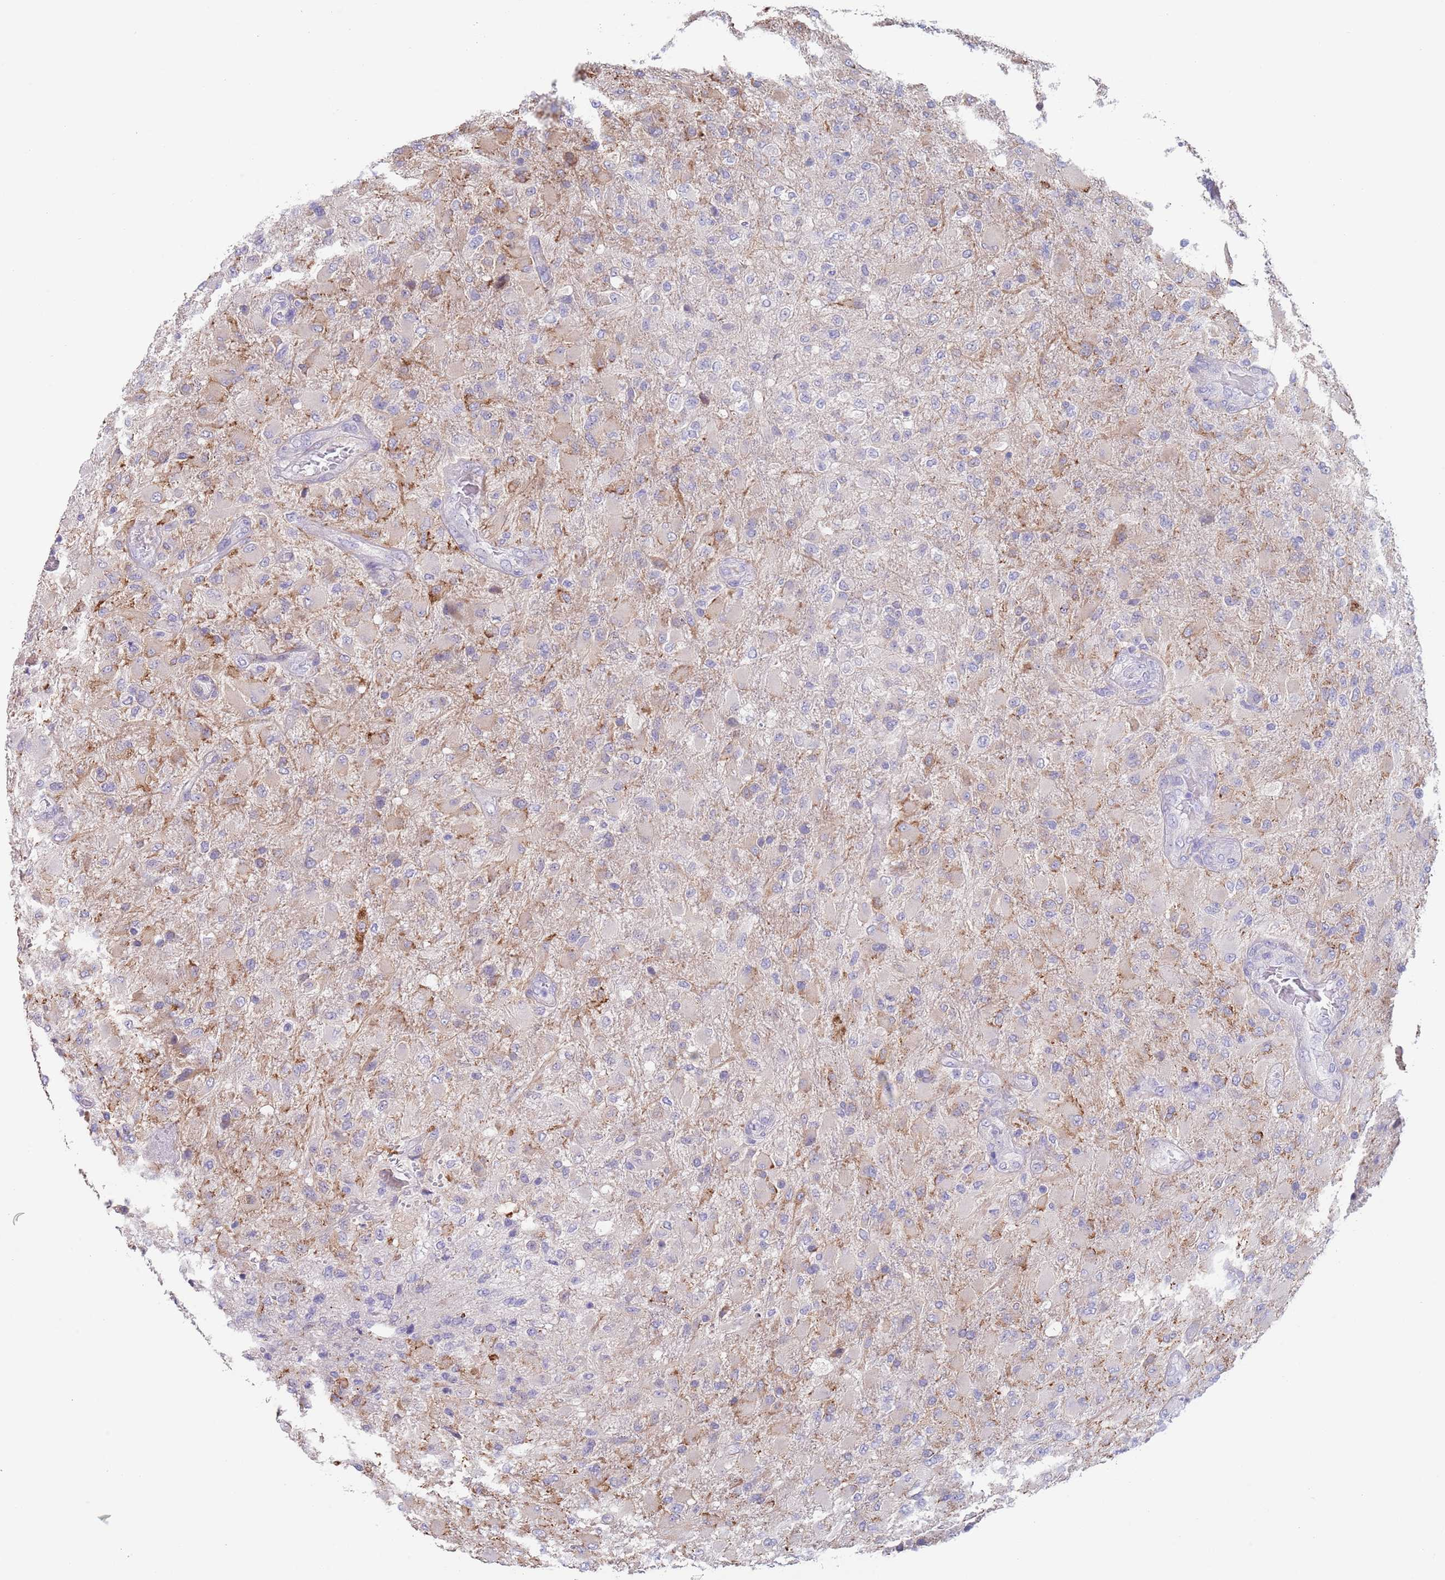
{"staining": {"intensity": "negative", "quantity": "none", "location": "none"}, "tissue": "glioma", "cell_type": "Tumor cells", "image_type": "cancer", "snomed": [{"axis": "morphology", "description": "Glioma, malignant, Low grade"}, {"axis": "topography", "description": "Brain"}], "caption": "Image shows no protein positivity in tumor cells of glioma tissue.", "gene": "RNF169", "patient": {"sex": "male", "age": 65}}